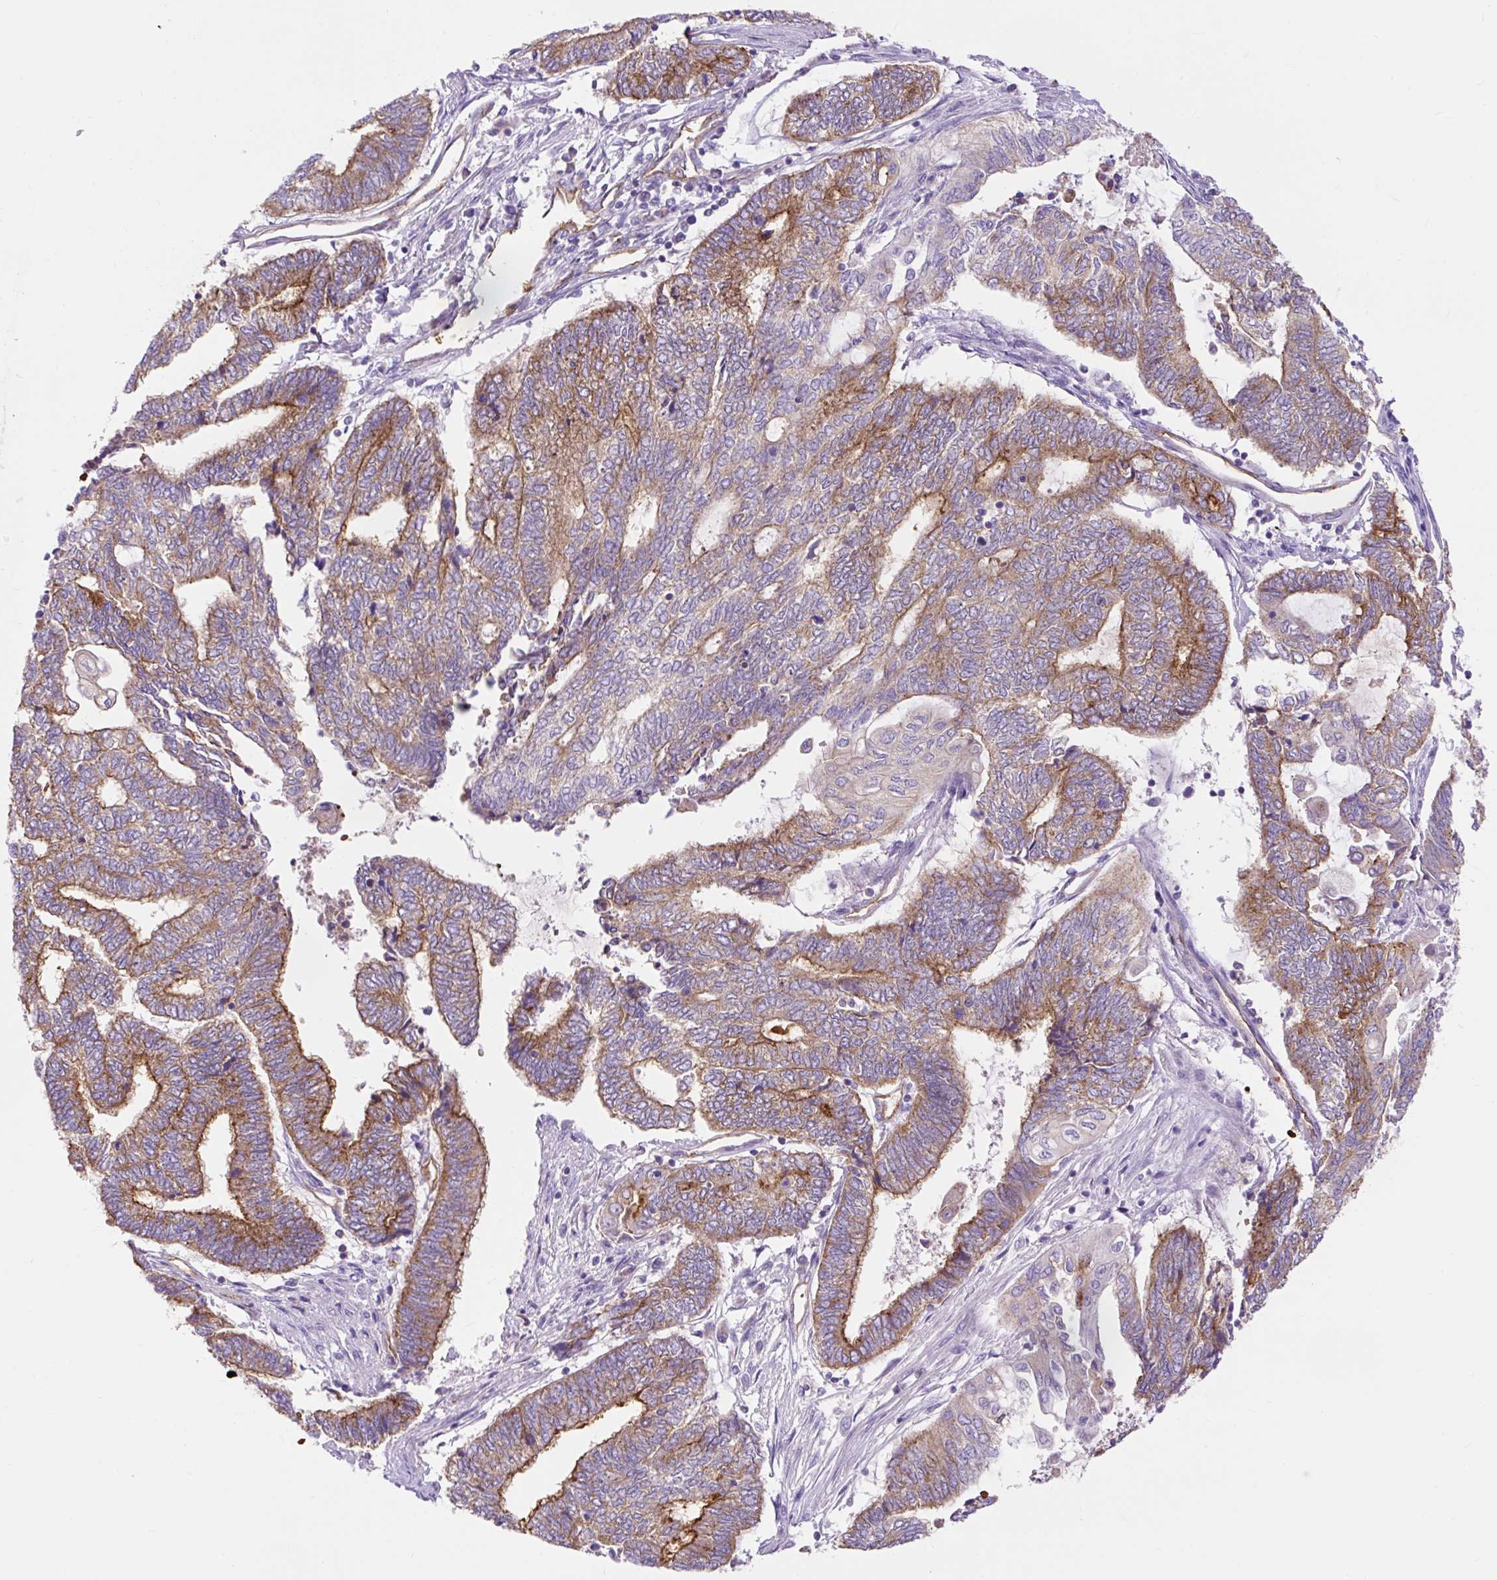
{"staining": {"intensity": "moderate", "quantity": ">75%", "location": "cytoplasmic/membranous"}, "tissue": "endometrial cancer", "cell_type": "Tumor cells", "image_type": "cancer", "snomed": [{"axis": "morphology", "description": "Adenocarcinoma, NOS"}, {"axis": "topography", "description": "Uterus"}, {"axis": "topography", "description": "Endometrium"}], "caption": "This image exhibits immunohistochemistry staining of endometrial cancer (adenocarcinoma), with medium moderate cytoplasmic/membranous staining in about >75% of tumor cells.", "gene": "HIP1R", "patient": {"sex": "female", "age": 70}}